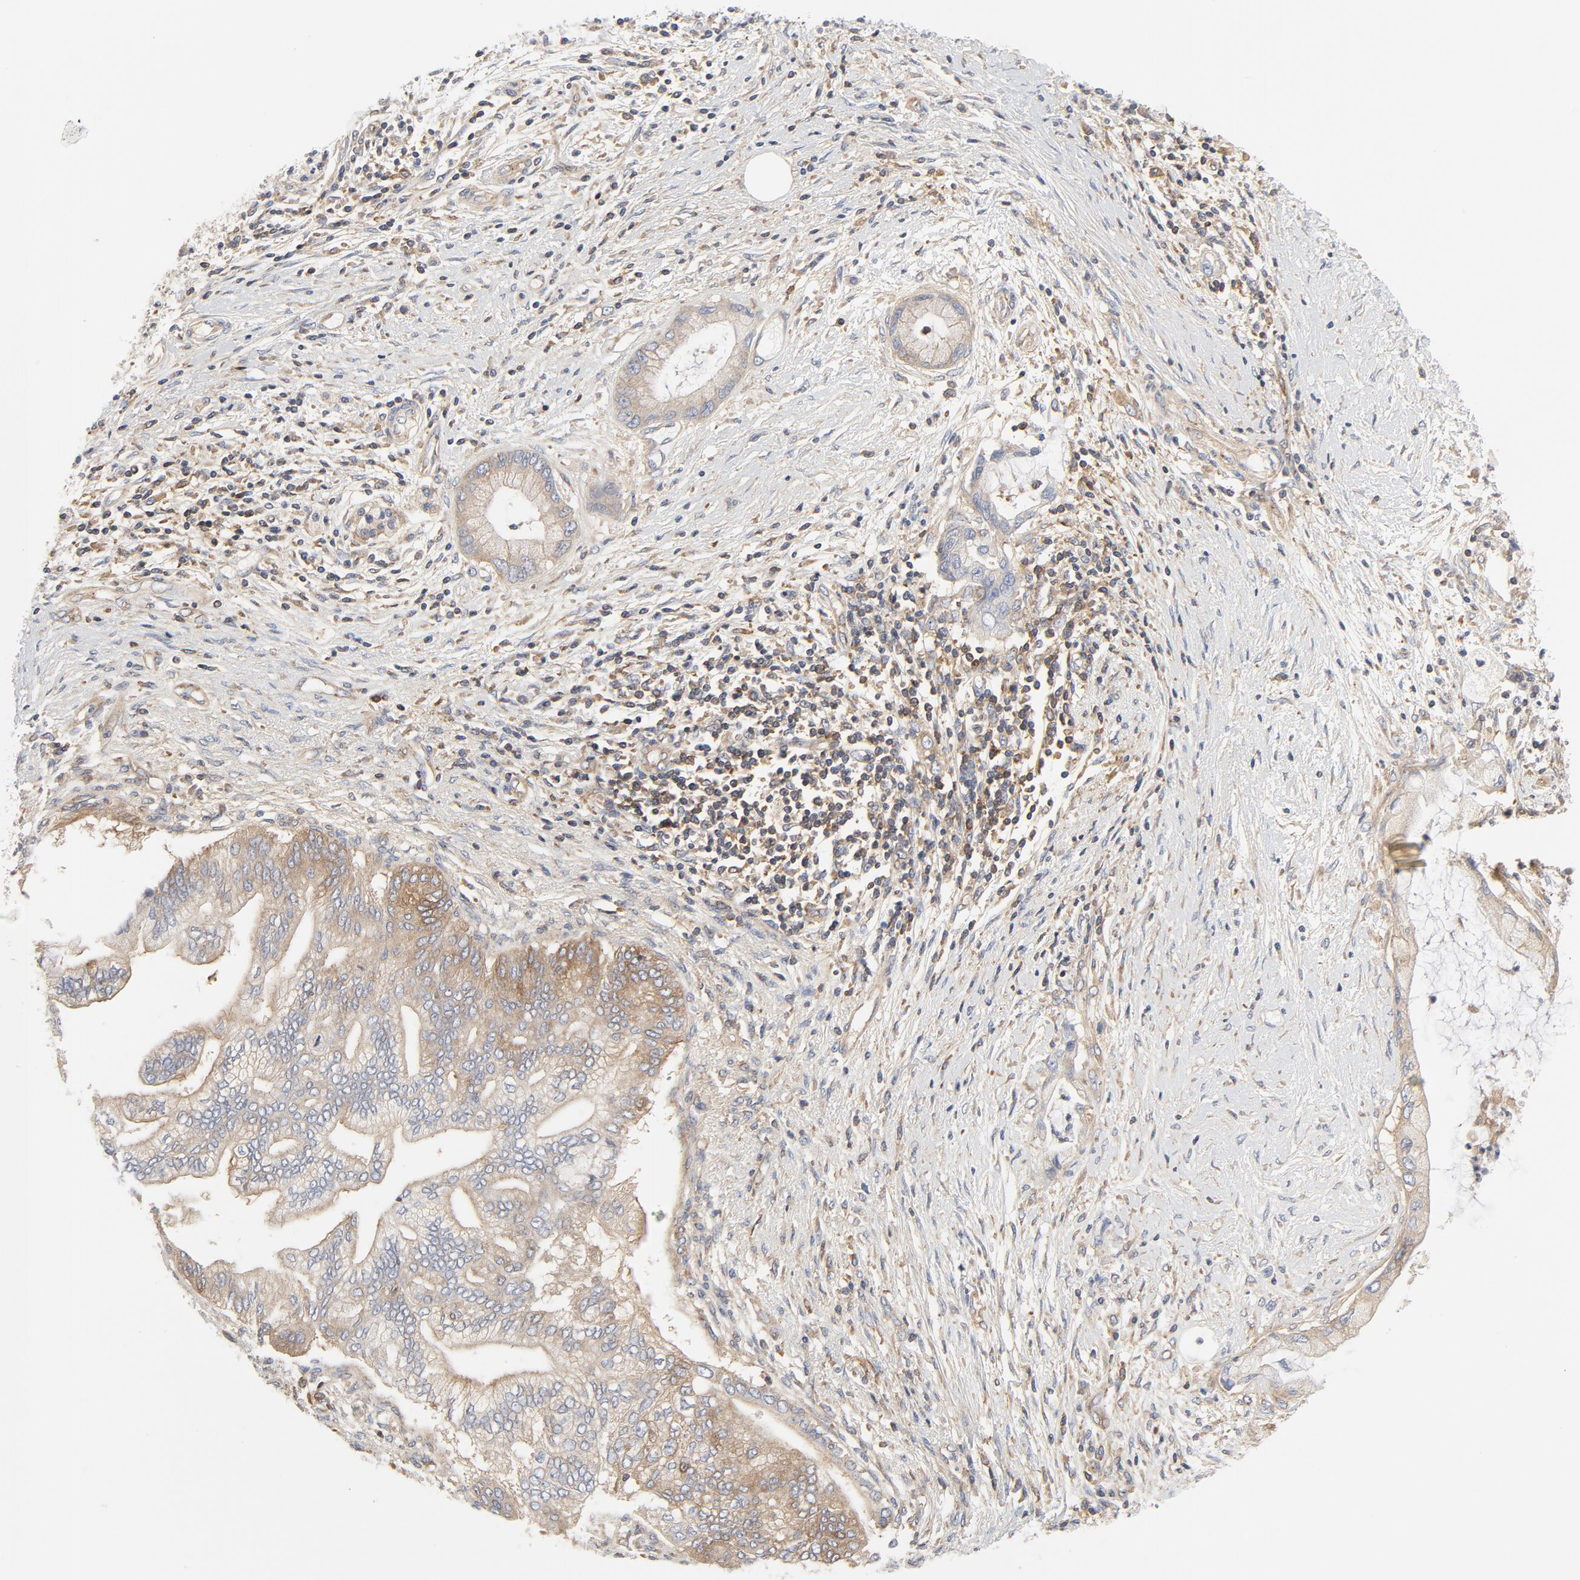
{"staining": {"intensity": "moderate", "quantity": "25%-75%", "location": "cytoplasmic/membranous"}, "tissue": "pancreatic cancer", "cell_type": "Tumor cells", "image_type": "cancer", "snomed": [{"axis": "morphology", "description": "Adenocarcinoma, NOS"}, {"axis": "topography", "description": "Pancreas"}], "caption": "A high-resolution histopathology image shows immunohistochemistry (IHC) staining of pancreatic adenocarcinoma, which reveals moderate cytoplasmic/membranous staining in about 25%-75% of tumor cells.", "gene": "RABEP1", "patient": {"sex": "female", "age": 59}}